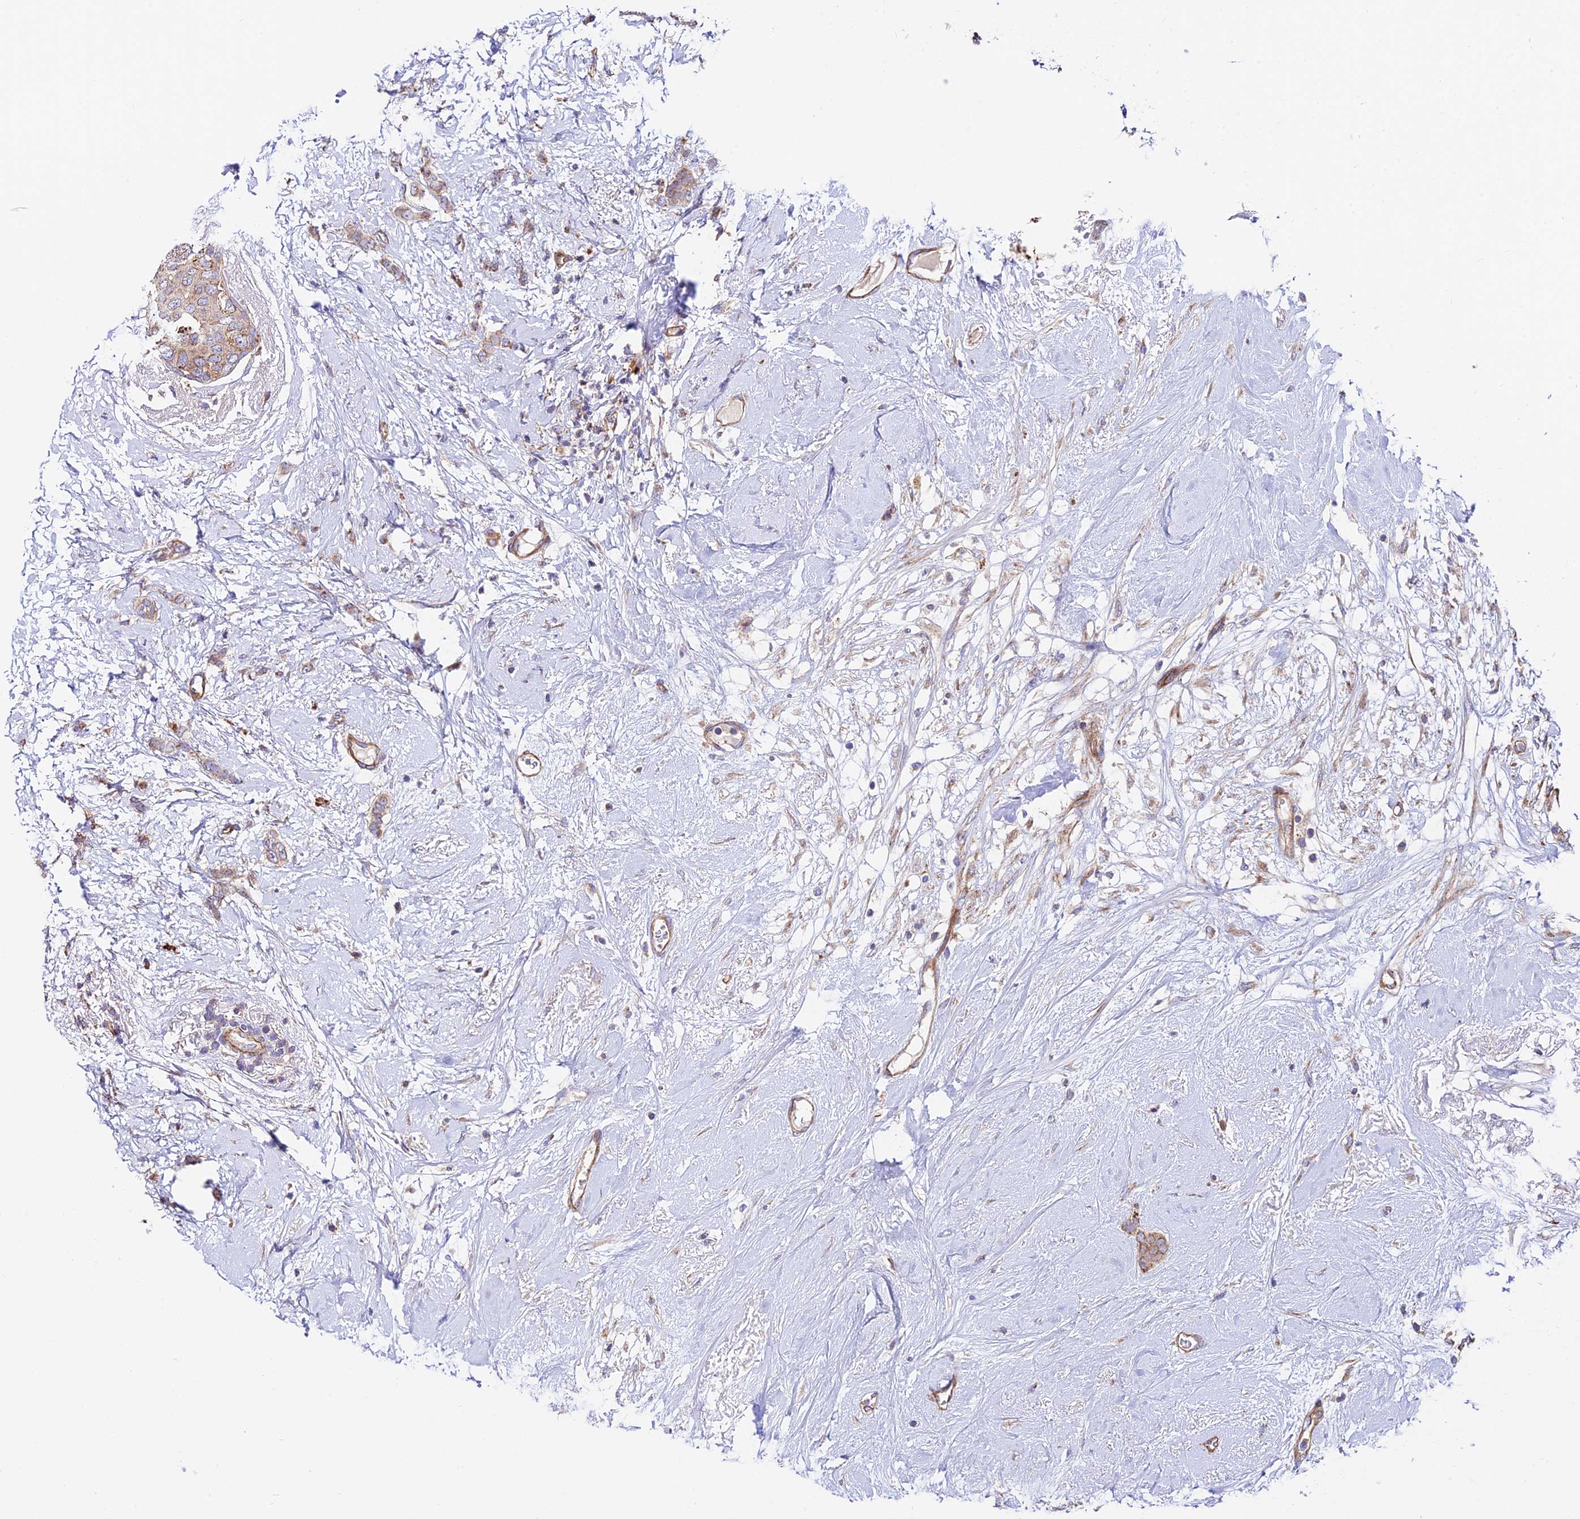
{"staining": {"intensity": "weak", "quantity": ">75%", "location": "cytoplasmic/membranous"}, "tissue": "breast cancer", "cell_type": "Tumor cells", "image_type": "cancer", "snomed": [{"axis": "morphology", "description": "Duct carcinoma"}, {"axis": "topography", "description": "Breast"}], "caption": "Tumor cells reveal low levels of weak cytoplasmic/membranous staining in approximately >75% of cells in breast cancer.", "gene": "VPS13C", "patient": {"sex": "female", "age": 72}}